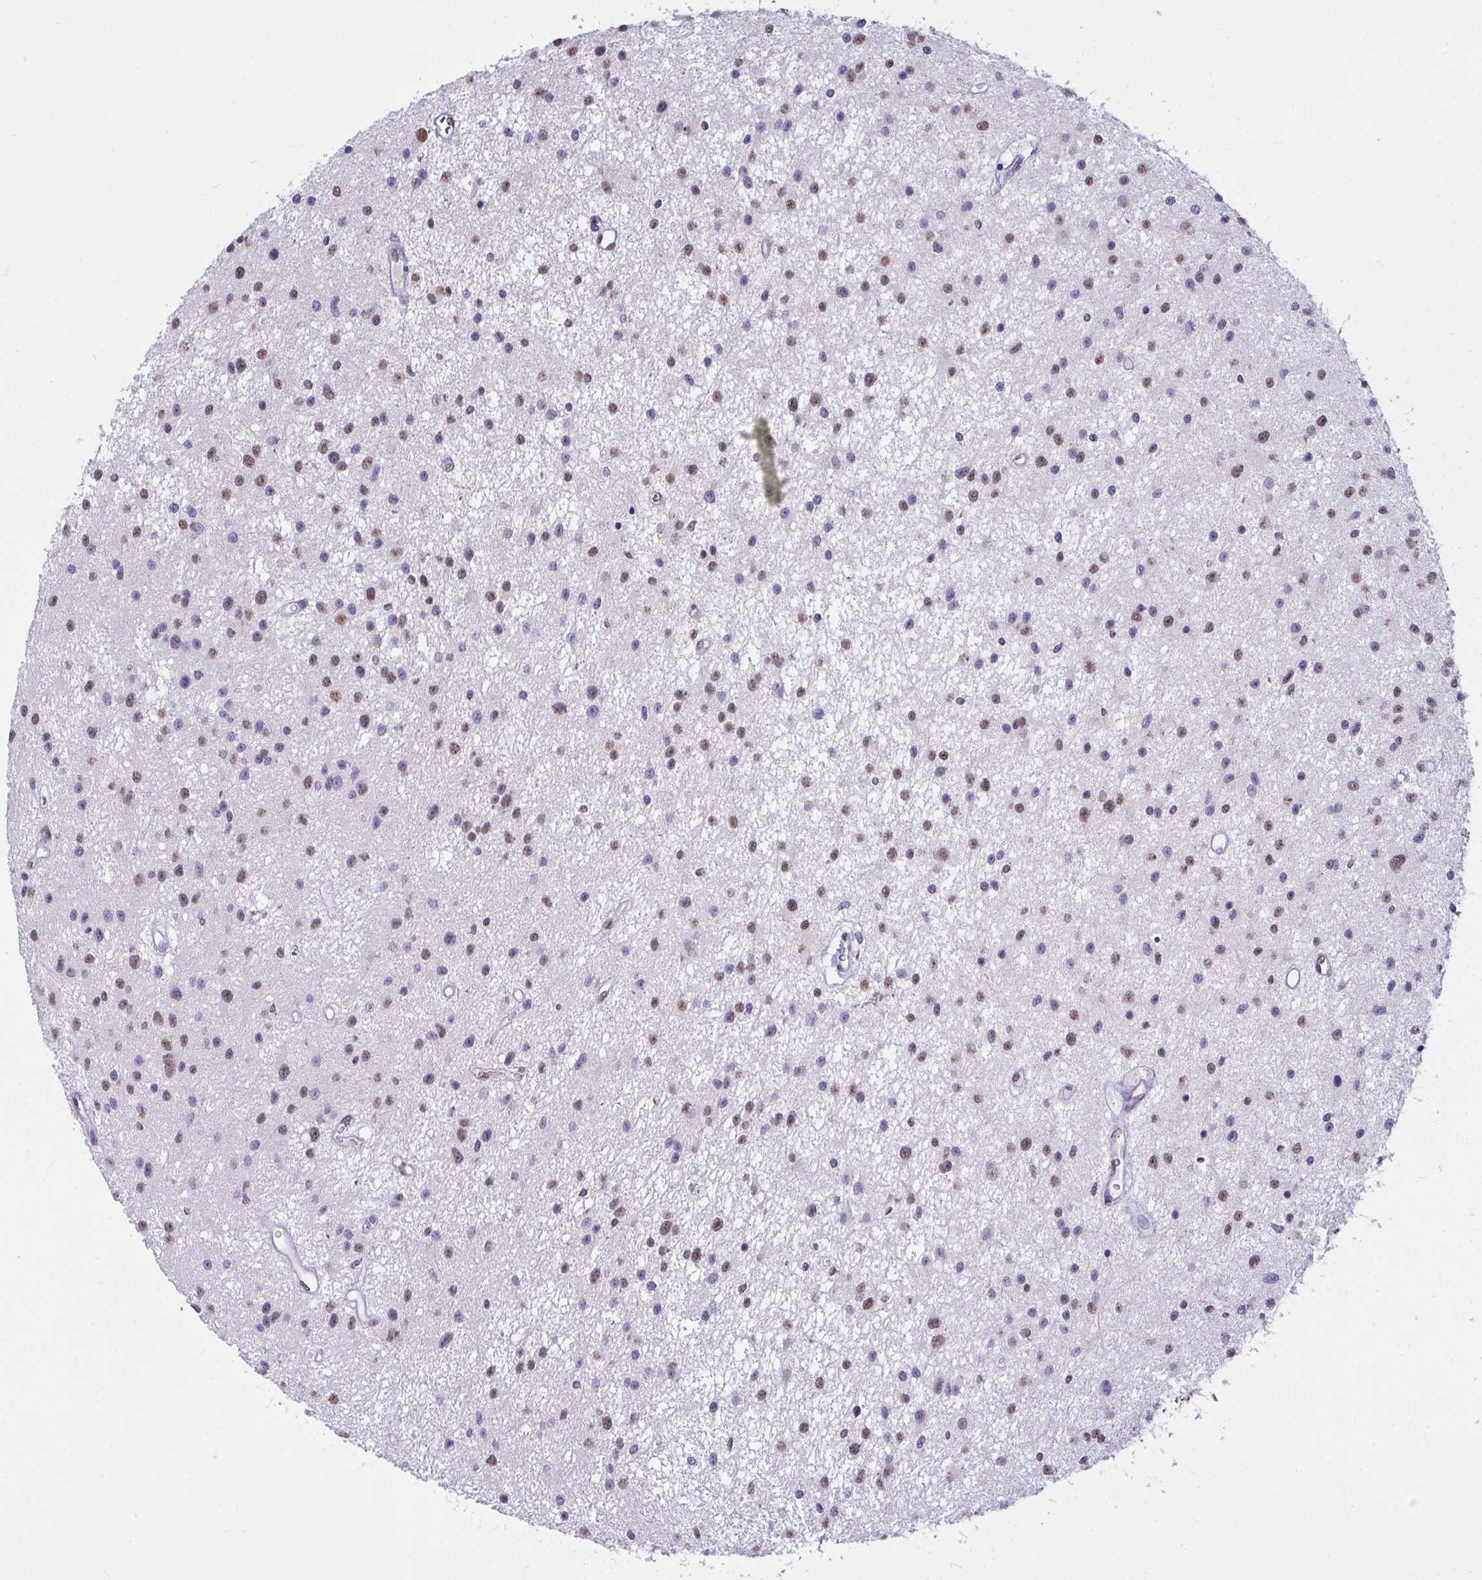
{"staining": {"intensity": "moderate", "quantity": "25%-75%", "location": "nuclear"}, "tissue": "glioma", "cell_type": "Tumor cells", "image_type": "cancer", "snomed": [{"axis": "morphology", "description": "Glioma, malignant, Low grade"}, {"axis": "topography", "description": "Brain"}], "caption": "Immunohistochemistry (DAB) staining of malignant low-grade glioma exhibits moderate nuclear protein staining in about 25%-75% of tumor cells.", "gene": "SEMA6B", "patient": {"sex": "male", "age": 43}}